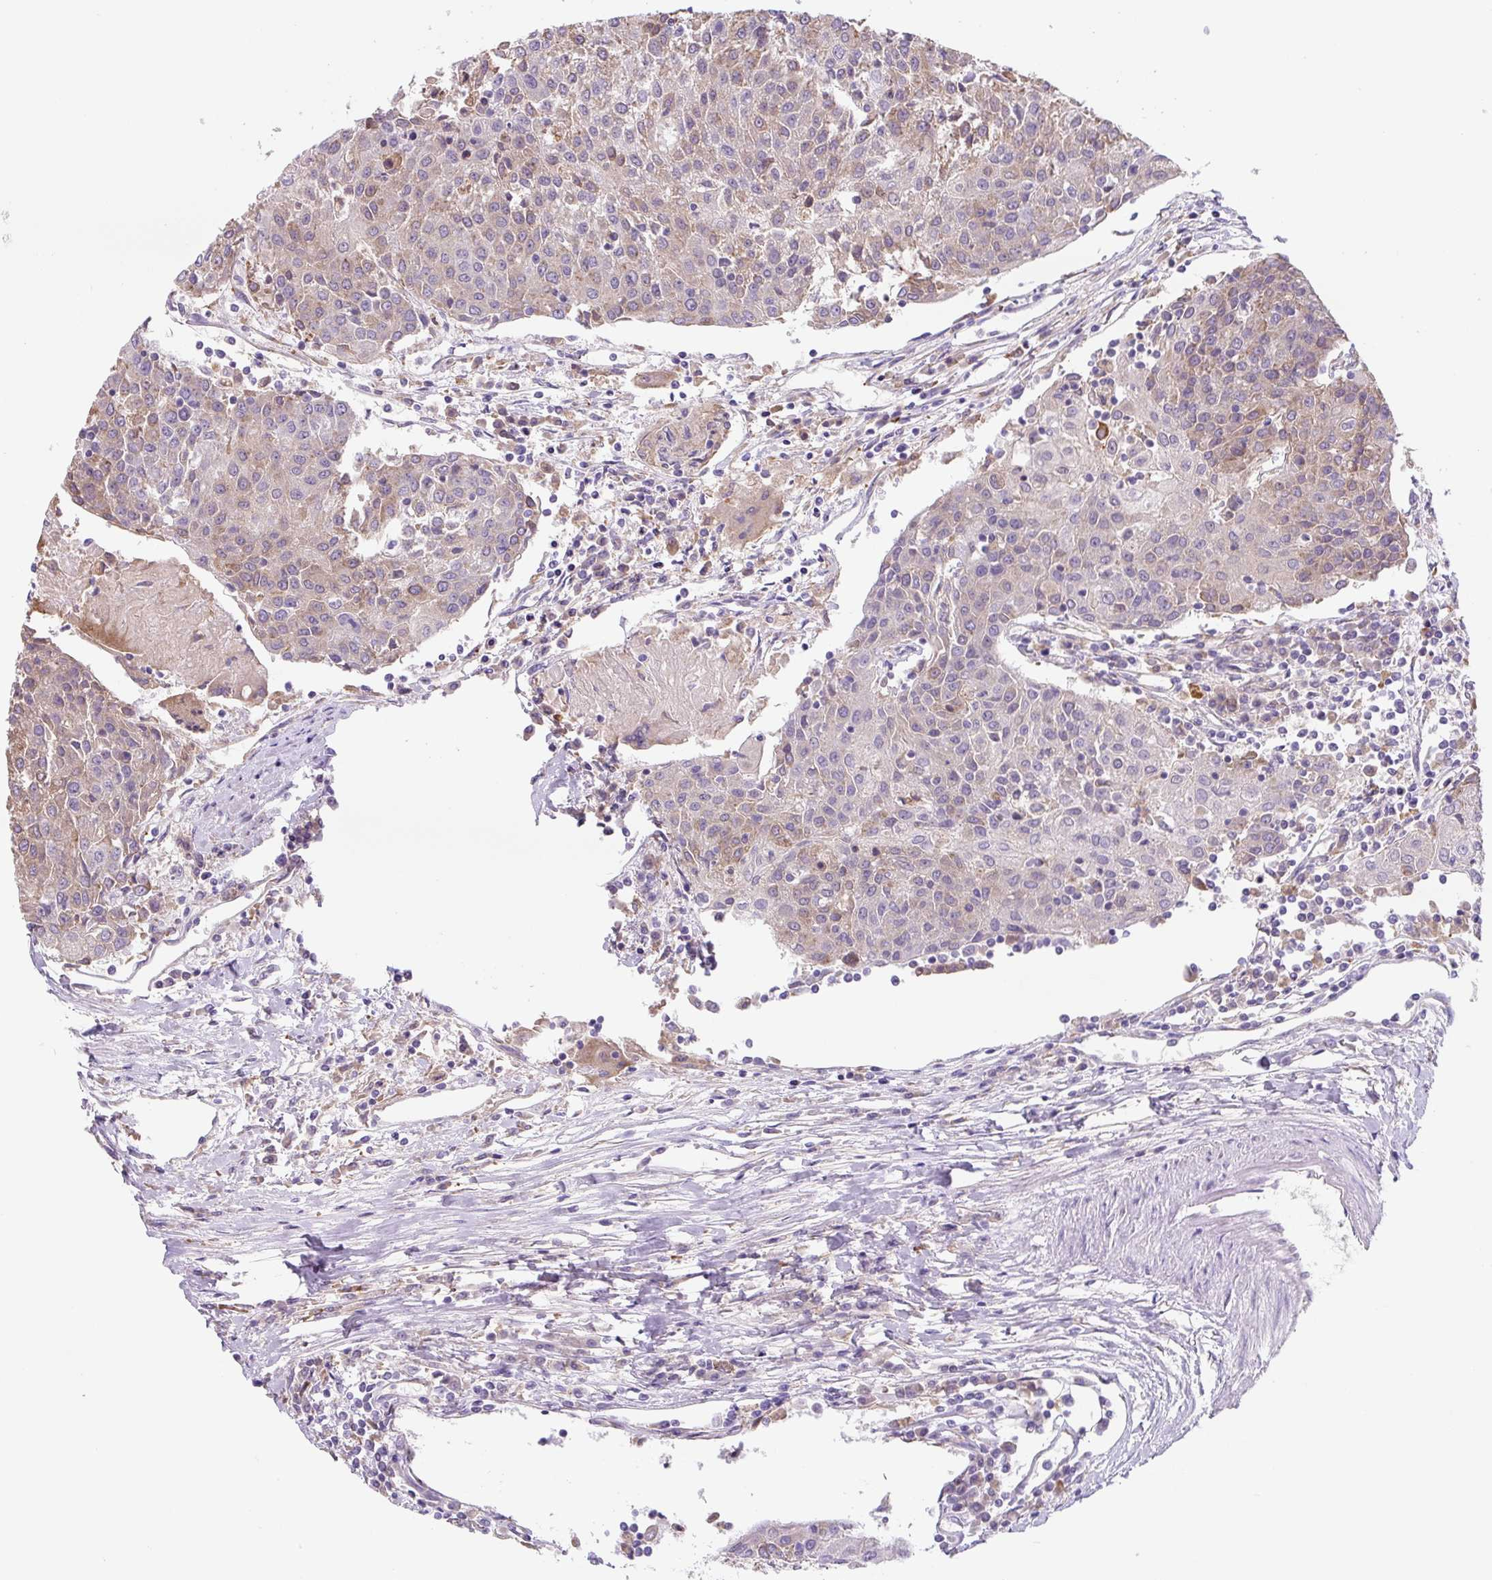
{"staining": {"intensity": "weak", "quantity": "25%-75%", "location": "cytoplasmic/membranous"}, "tissue": "urothelial cancer", "cell_type": "Tumor cells", "image_type": "cancer", "snomed": [{"axis": "morphology", "description": "Urothelial carcinoma, High grade"}, {"axis": "topography", "description": "Urinary bladder"}], "caption": "A high-resolution image shows immunohistochemistry staining of urothelial carcinoma (high-grade), which shows weak cytoplasmic/membranous staining in approximately 25%-75% of tumor cells. The staining was performed using DAB to visualize the protein expression in brown, while the nuclei were stained in blue with hematoxylin (Magnification: 20x).", "gene": "FZD5", "patient": {"sex": "female", "age": 85}}